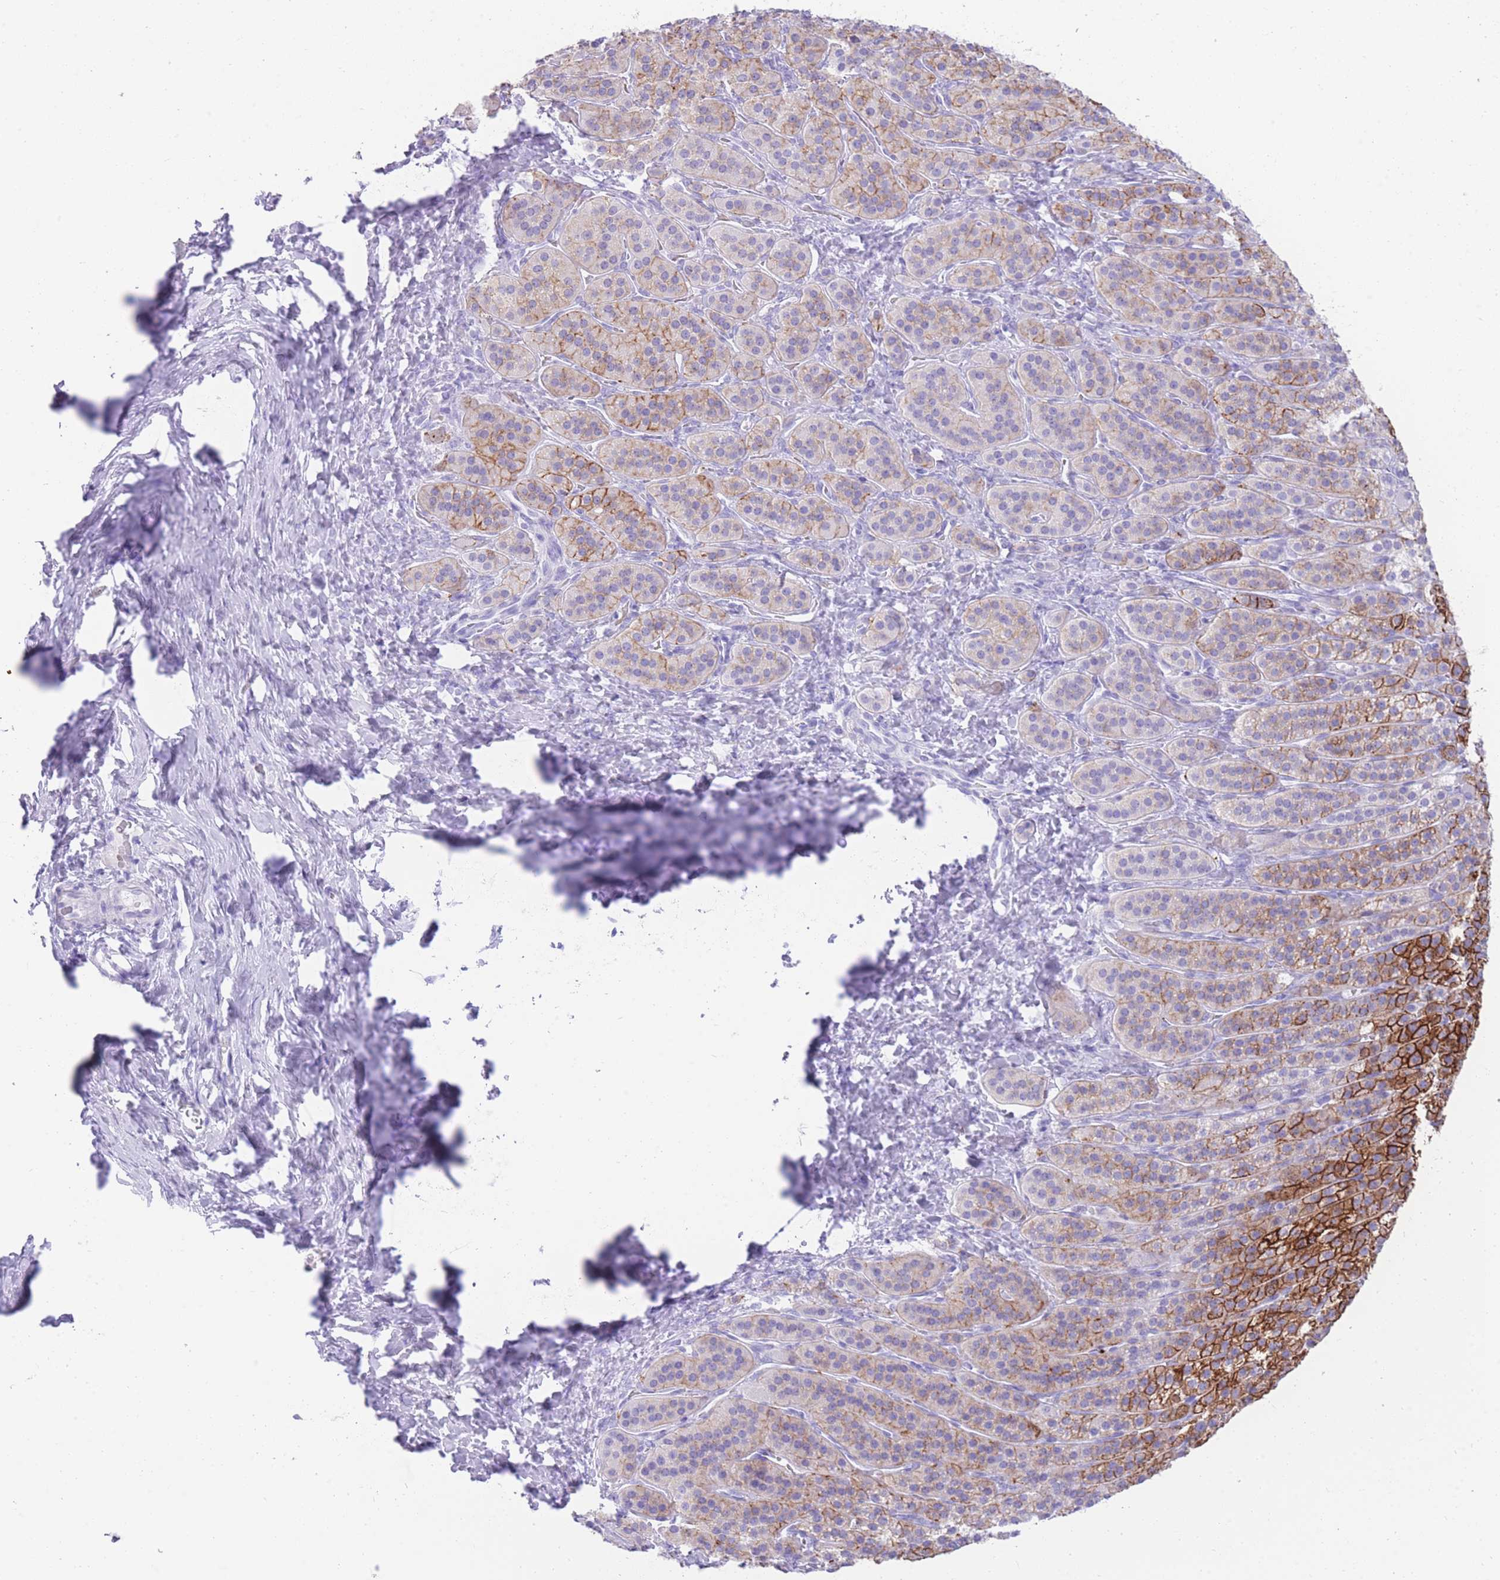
{"staining": {"intensity": "strong", "quantity": "25%-75%", "location": "cytoplasmic/membranous"}, "tissue": "adrenal gland", "cell_type": "Glandular cells", "image_type": "normal", "snomed": [{"axis": "morphology", "description": "Normal tissue, NOS"}, {"axis": "topography", "description": "Adrenal gland"}], "caption": "Normal adrenal gland shows strong cytoplasmic/membranous positivity in about 25%-75% of glandular cells (DAB (3,3'-diaminobenzidine) IHC, brown staining for protein, blue staining for nuclei)..", "gene": "ELOA2", "patient": {"sex": "female", "age": 41}}